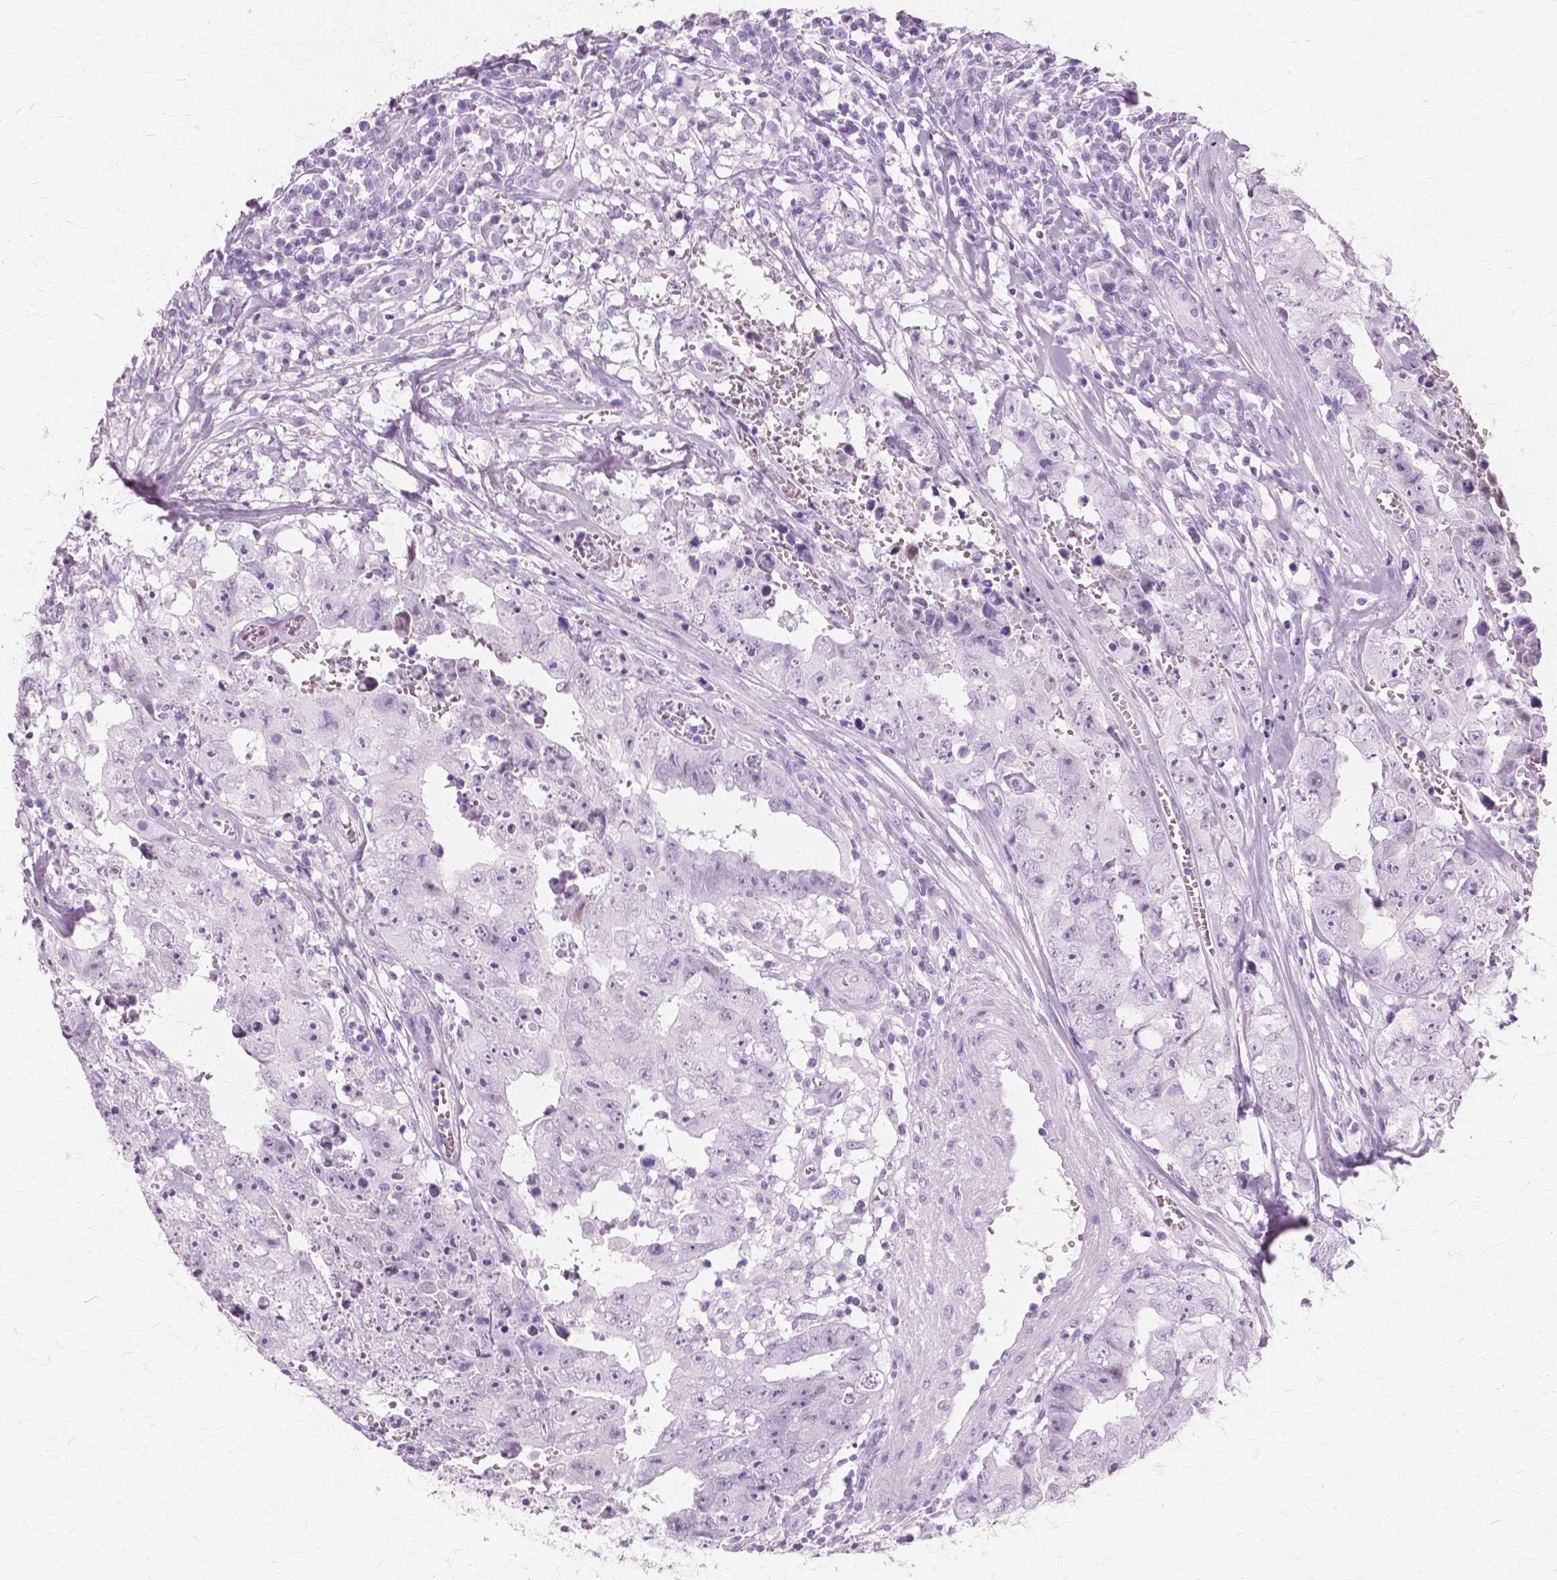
{"staining": {"intensity": "negative", "quantity": "none", "location": "none"}, "tissue": "testis cancer", "cell_type": "Tumor cells", "image_type": "cancer", "snomed": [{"axis": "morphology", "description": "Carcinoma, Embryonal, NOS"}, {"axis": "topography", "description": "Testis"}], "caption": "Photomicrograph shows no protein expression in tumor cells of testis cancer tissue.", "gene": "SFTPD", "patient": {"sex": "male", "age": 36}}